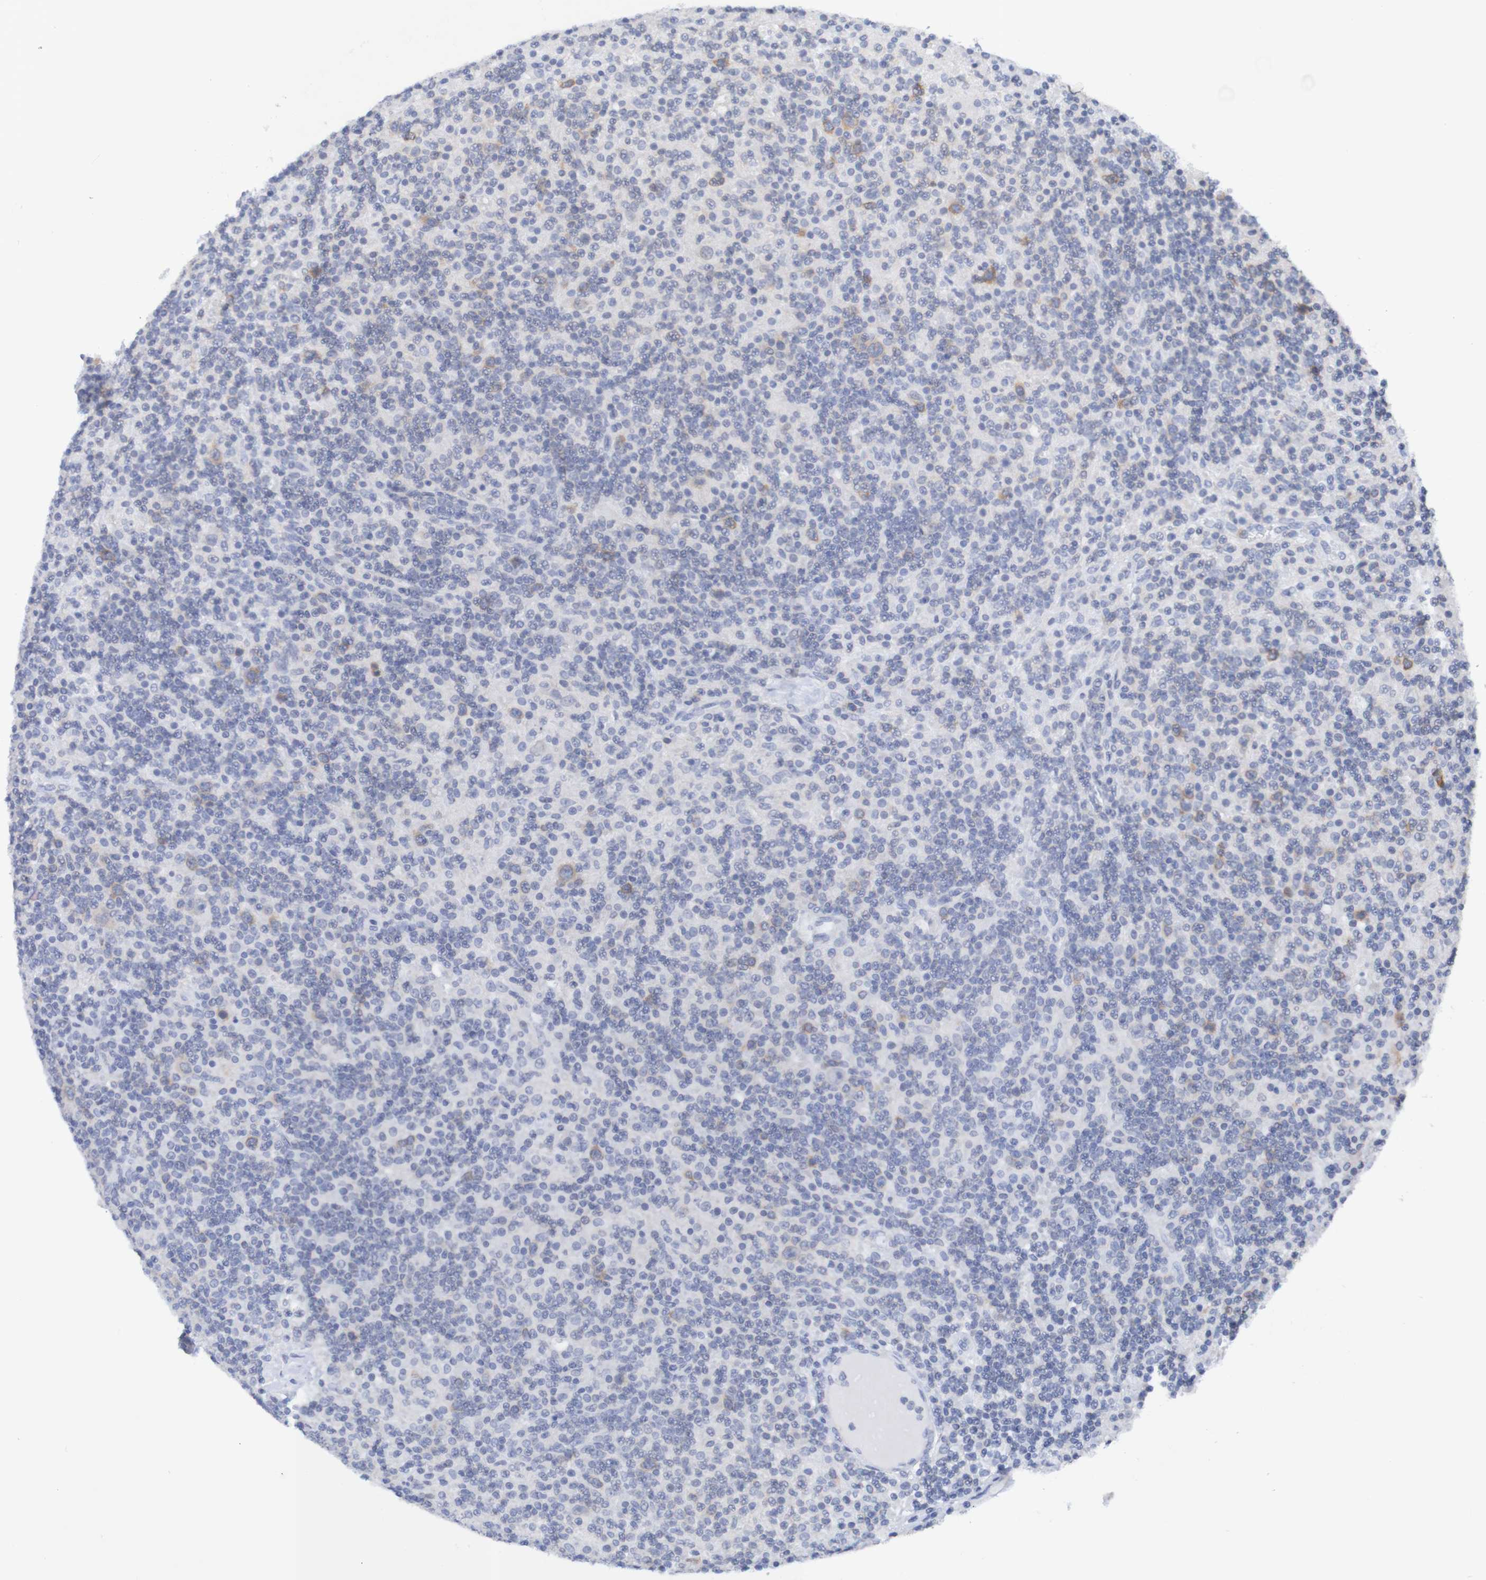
{"staining": {"intensity": "moderate", "quantity": "<25%", "location": "cytoplasmic/membranous"}, "tissue": "lymphoma", "cell_type": "Tumor cells", "image_type": "cancer", "snomed": [{"axis": "morphology", "description": "Hodgkin's disease, NOS"}, {"axis": "topography", "description": "Lymph node"}], "caption": "Immunohistochemical staining of human lymphoma exhibits low levels of moderate cytoplasmic/membranous staining in approximately <25% of tumor cells.", "gene": "ACVR1C", "patient": {"sex": "male", "age": 70}}